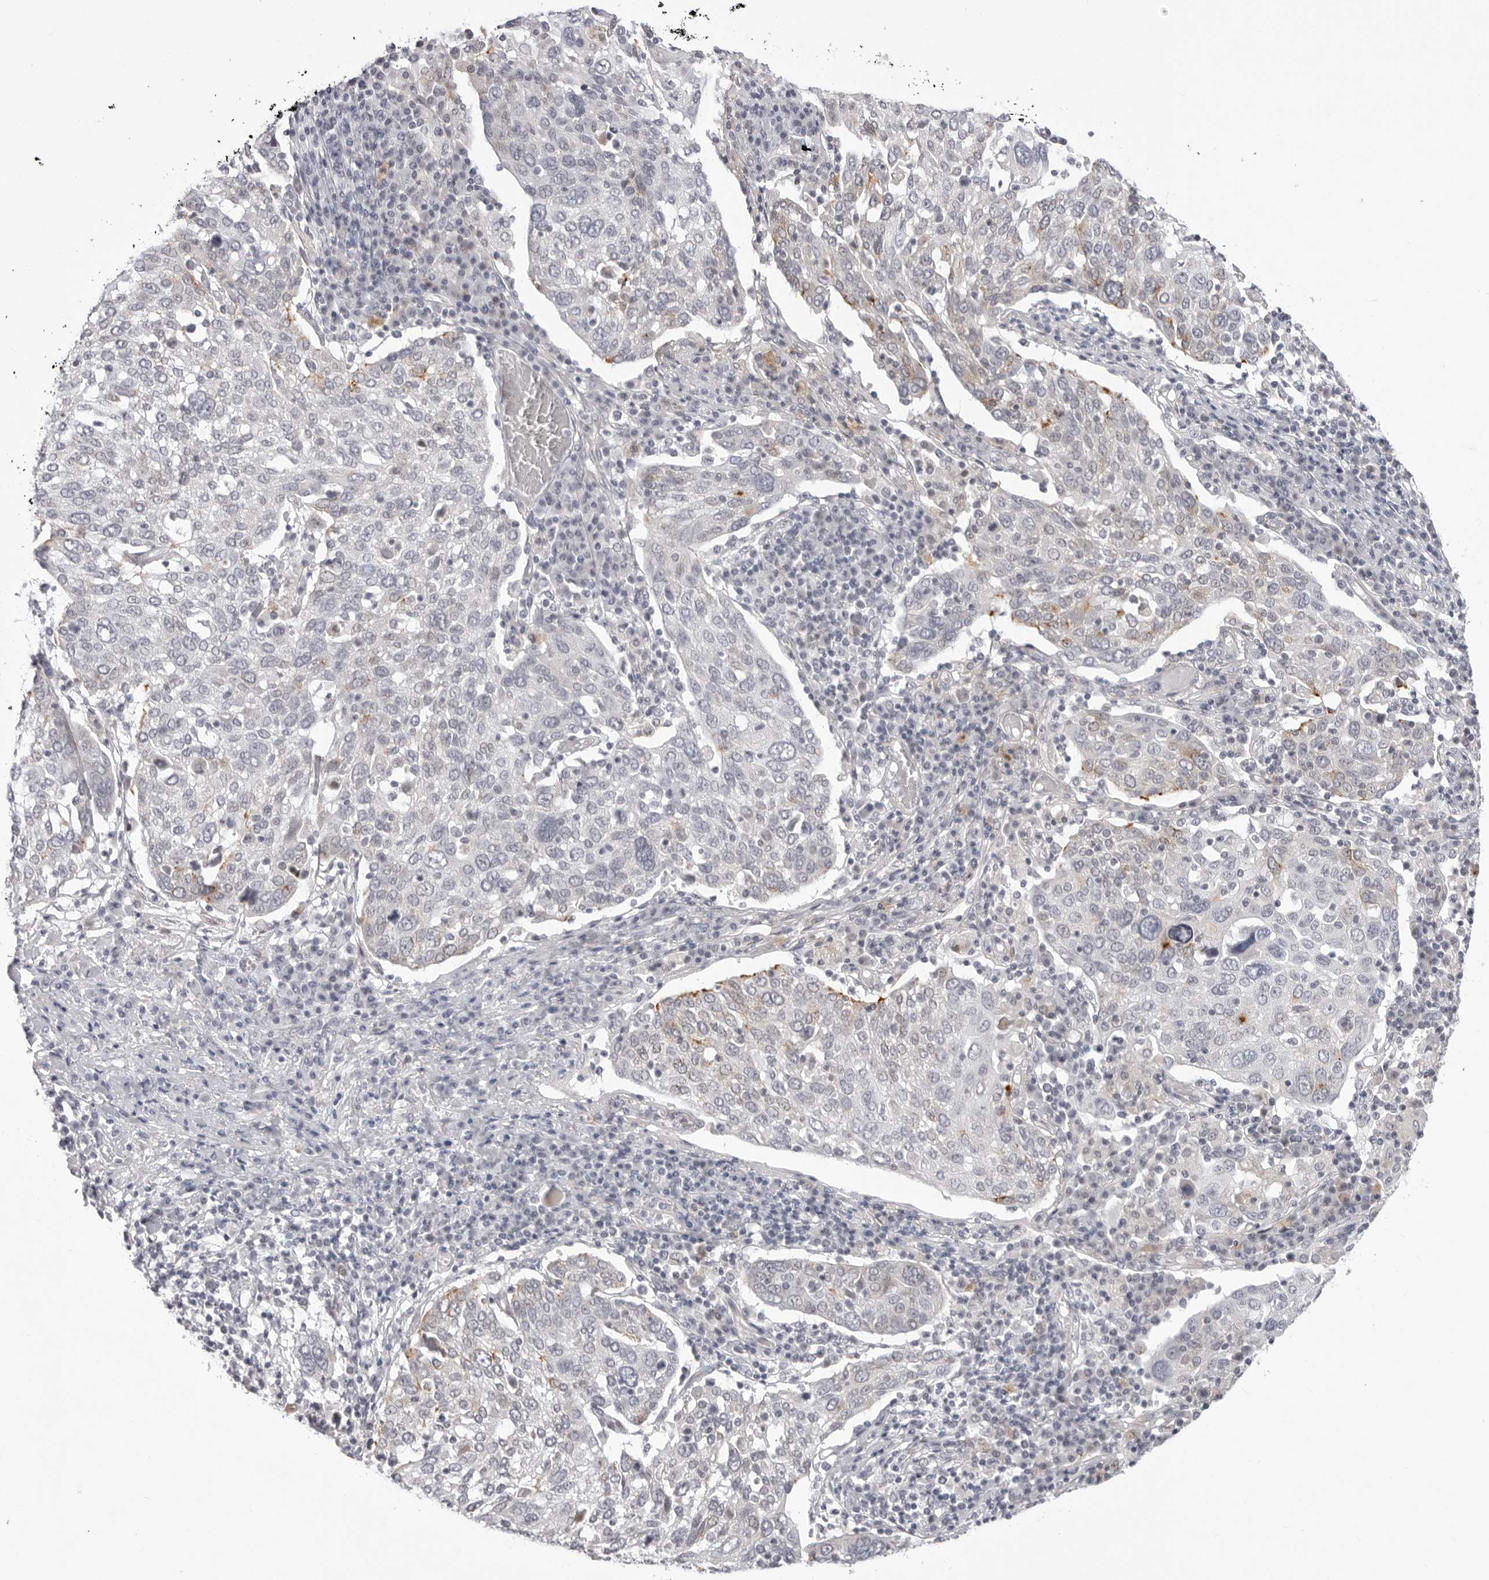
{"staining": {"intensity": "weak", "quantity": "<25%", "location": "cytoplasmic/membranous"}, "tissue": "lung cancer", "cell_type": "Tumor cells", "image_type": "cancer", "snomed": [{"axis": "morphology", "description": "Squamous cell carcinoma, NOS"}, {"axis": "topography", "description": "Lung"}], "caption": "IHC image of human lung cancer stained for a protein (brown), which demonstrates no positivity in tumor cells.", "gene": "SUGCT", "patient": {"sex": "male", "age": 65}}